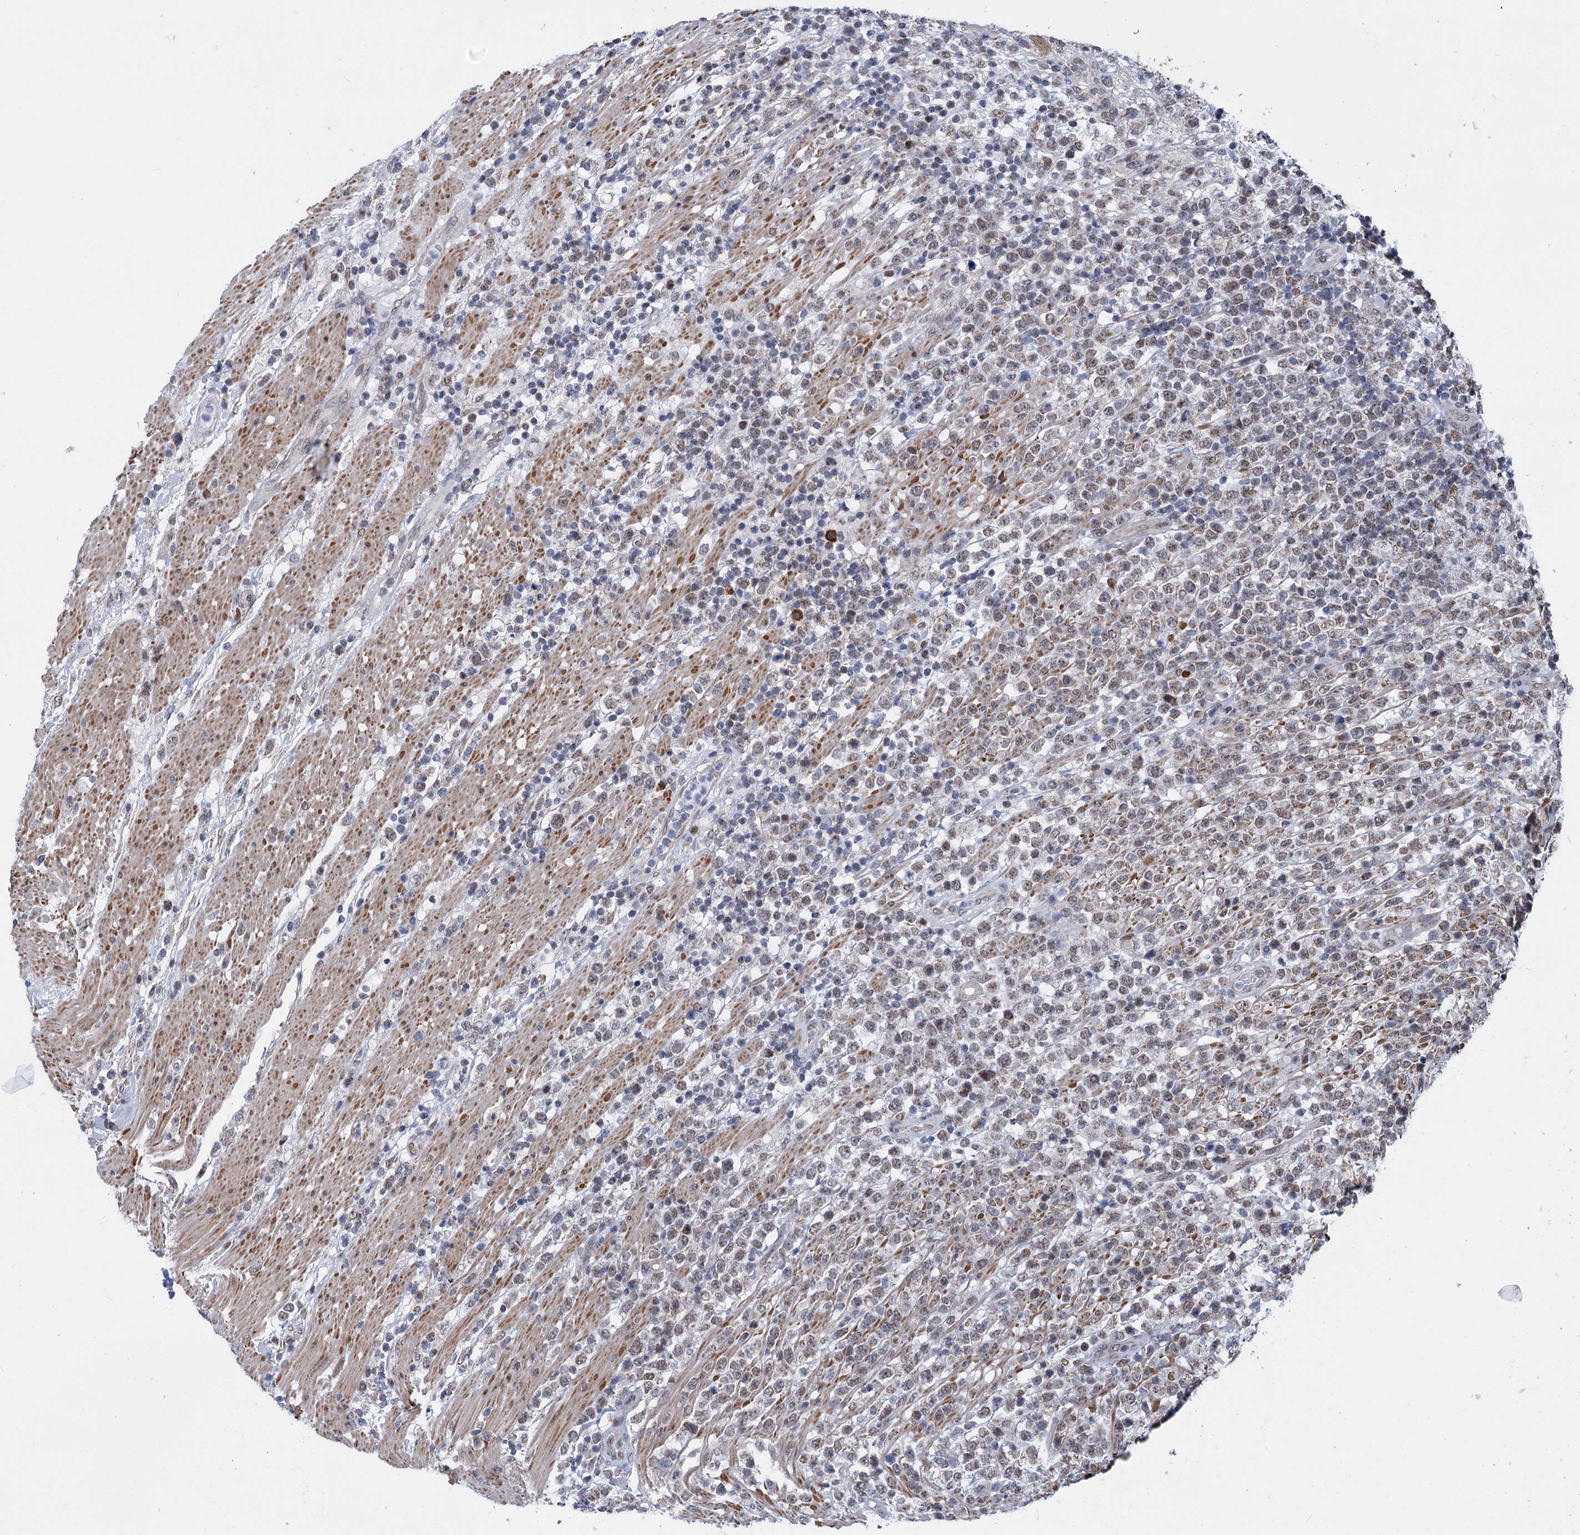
{"staining": {"intensity": "weak", "quantity": "25%-75%", "location": "nuclear"}, "tissue": "lymphoma", "cell_type": "Tumor cells", "image_type": "cancer", "snomed": [{"axis": "morphology", "description": "Malignant lymphoma, non-Hodgkin's type, High grade"}, {"axis": "topography", "description": "Colon"}], "caption": "Protein expression analysis of malignant lymphoma, non-Hodgkin's type (high-grade) exhibits weak nuclear expression in approximately 25%-75% of tumor cells.", "gene": "MORN3", "patient": {"sex": "female", "age": 53}}